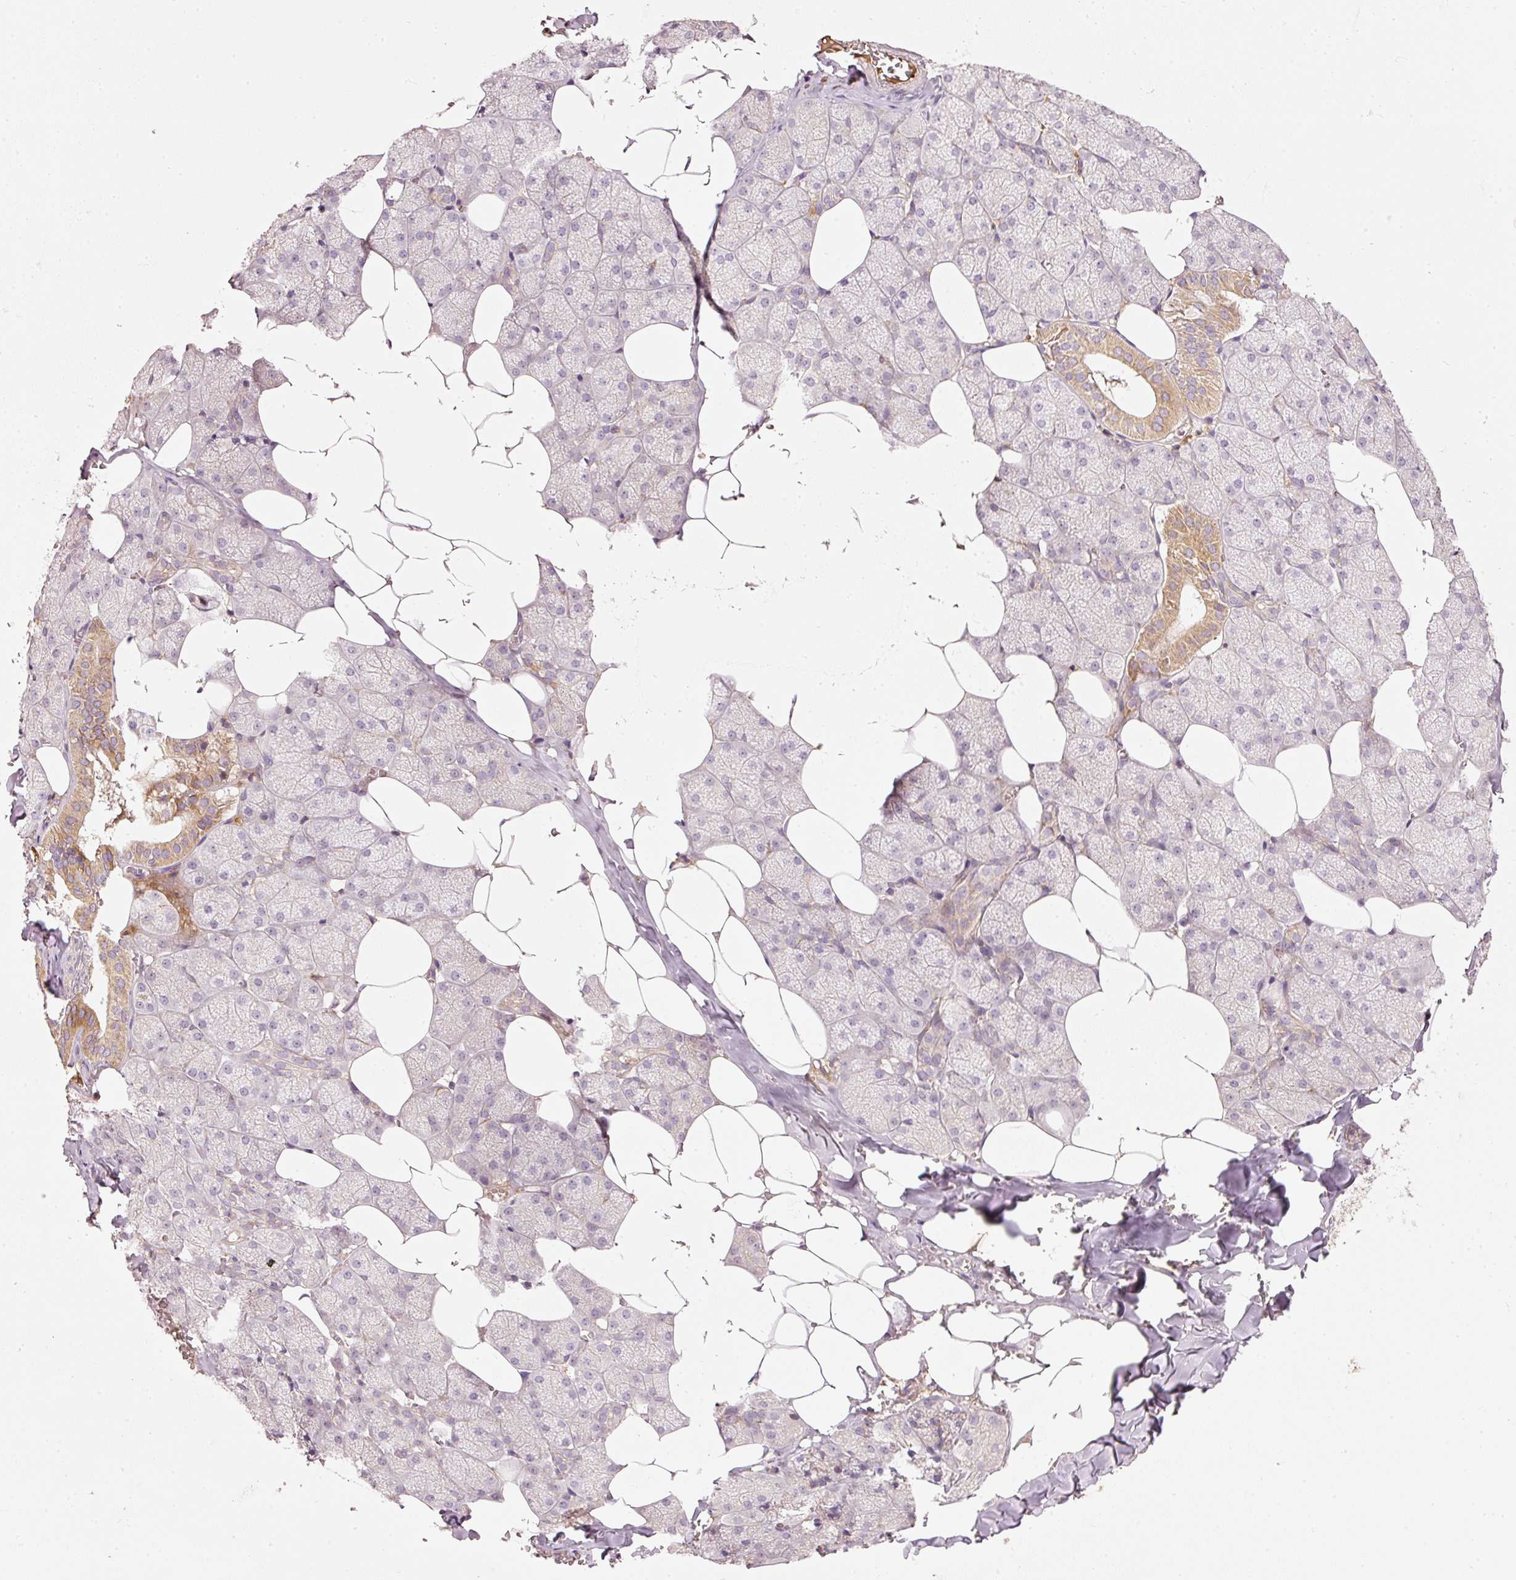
{"staining": {"intensity": "moderate", "quantity": "25%-75%", "location": "cytoplasmic/membranous"}, "tissue": "salivary gland", "cell_type": "Glandular cells", "image_type": "normal", "snomed": [{"axis": "morphology", "description": "Normal tissue, NOS"}, {"axis": "topography", "description": "Salivary gland"}, {"axis": "topography", "description": "Peripheral nerve tissue"}], "caption": "High-magnification brightfield microscopy of benign salivary gland stained with DAB (brown) and counterstained with hematoxylin (blue). glandular cells exhibit moderate cytoplasmic/membranous expression is present in approximately25%-75% of cells. (Brightfield microscopy of DAB IHC at high magnification).", "gene": "SERPING1", "patient": {"sex": "male", "age": 38}}